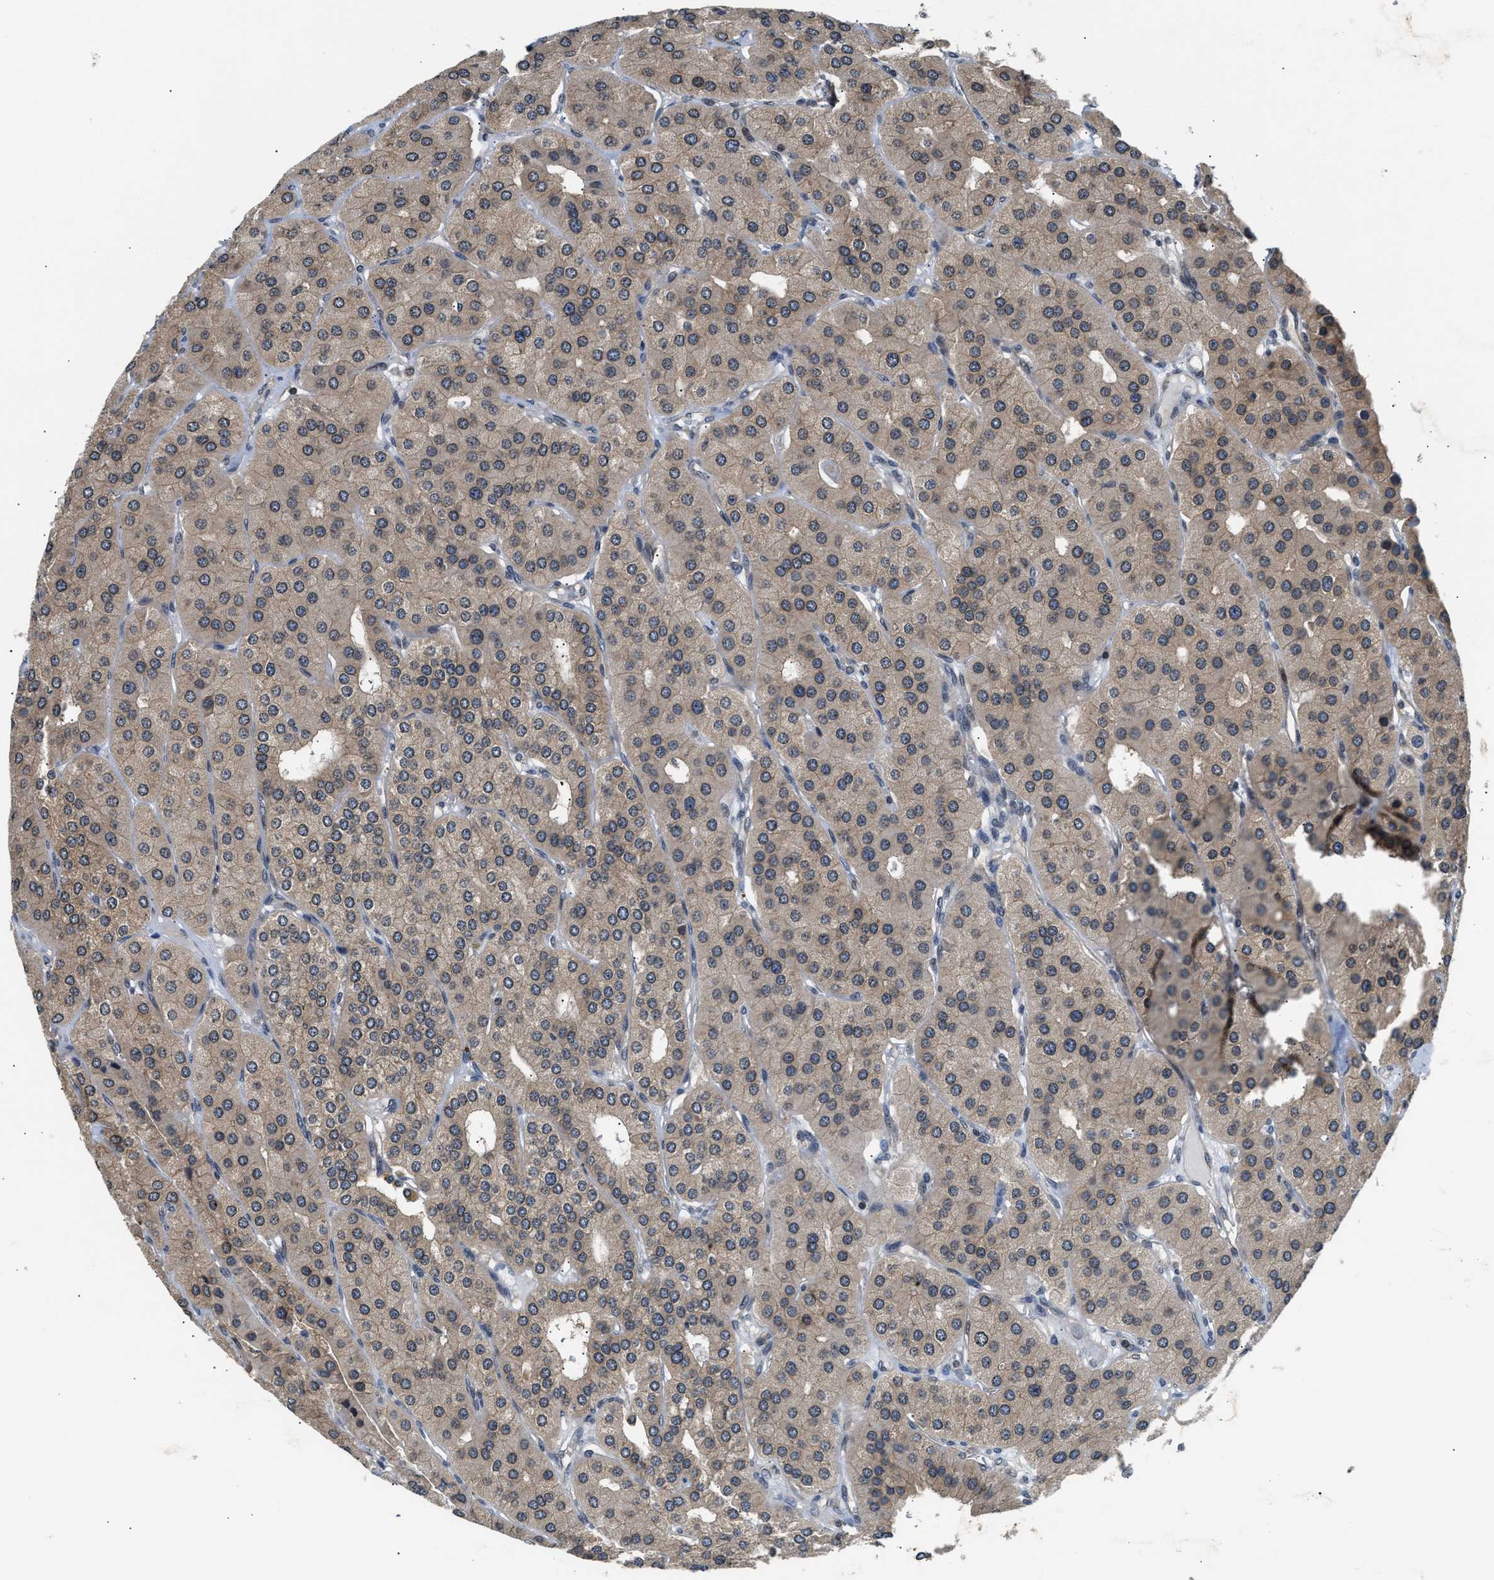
{"staining": {"intensity": "moderate", "quantity": ">75%", "location": "cytoplasmic/membranous"}, "tissue": "parathyroid gland", "cell_type": "Glandular cells", "image_type": "normal", "snomed": [{"axis": "morphology", "description": "Normal tissue, NOS"}, {"axis": "morphology", "description": "Adenoma, NOS"}, {"axis": "topography", "description": "Parathyroid gland"}], "caption": "Unremarkable parathyroid gland was stained to show a protein in brown. There is medium levels of moderate cytoplasmic/membranous positivity in about >75% of glandular cells.", "gene": "RAB29", "patient": {"sex": "female", "age": 86}}